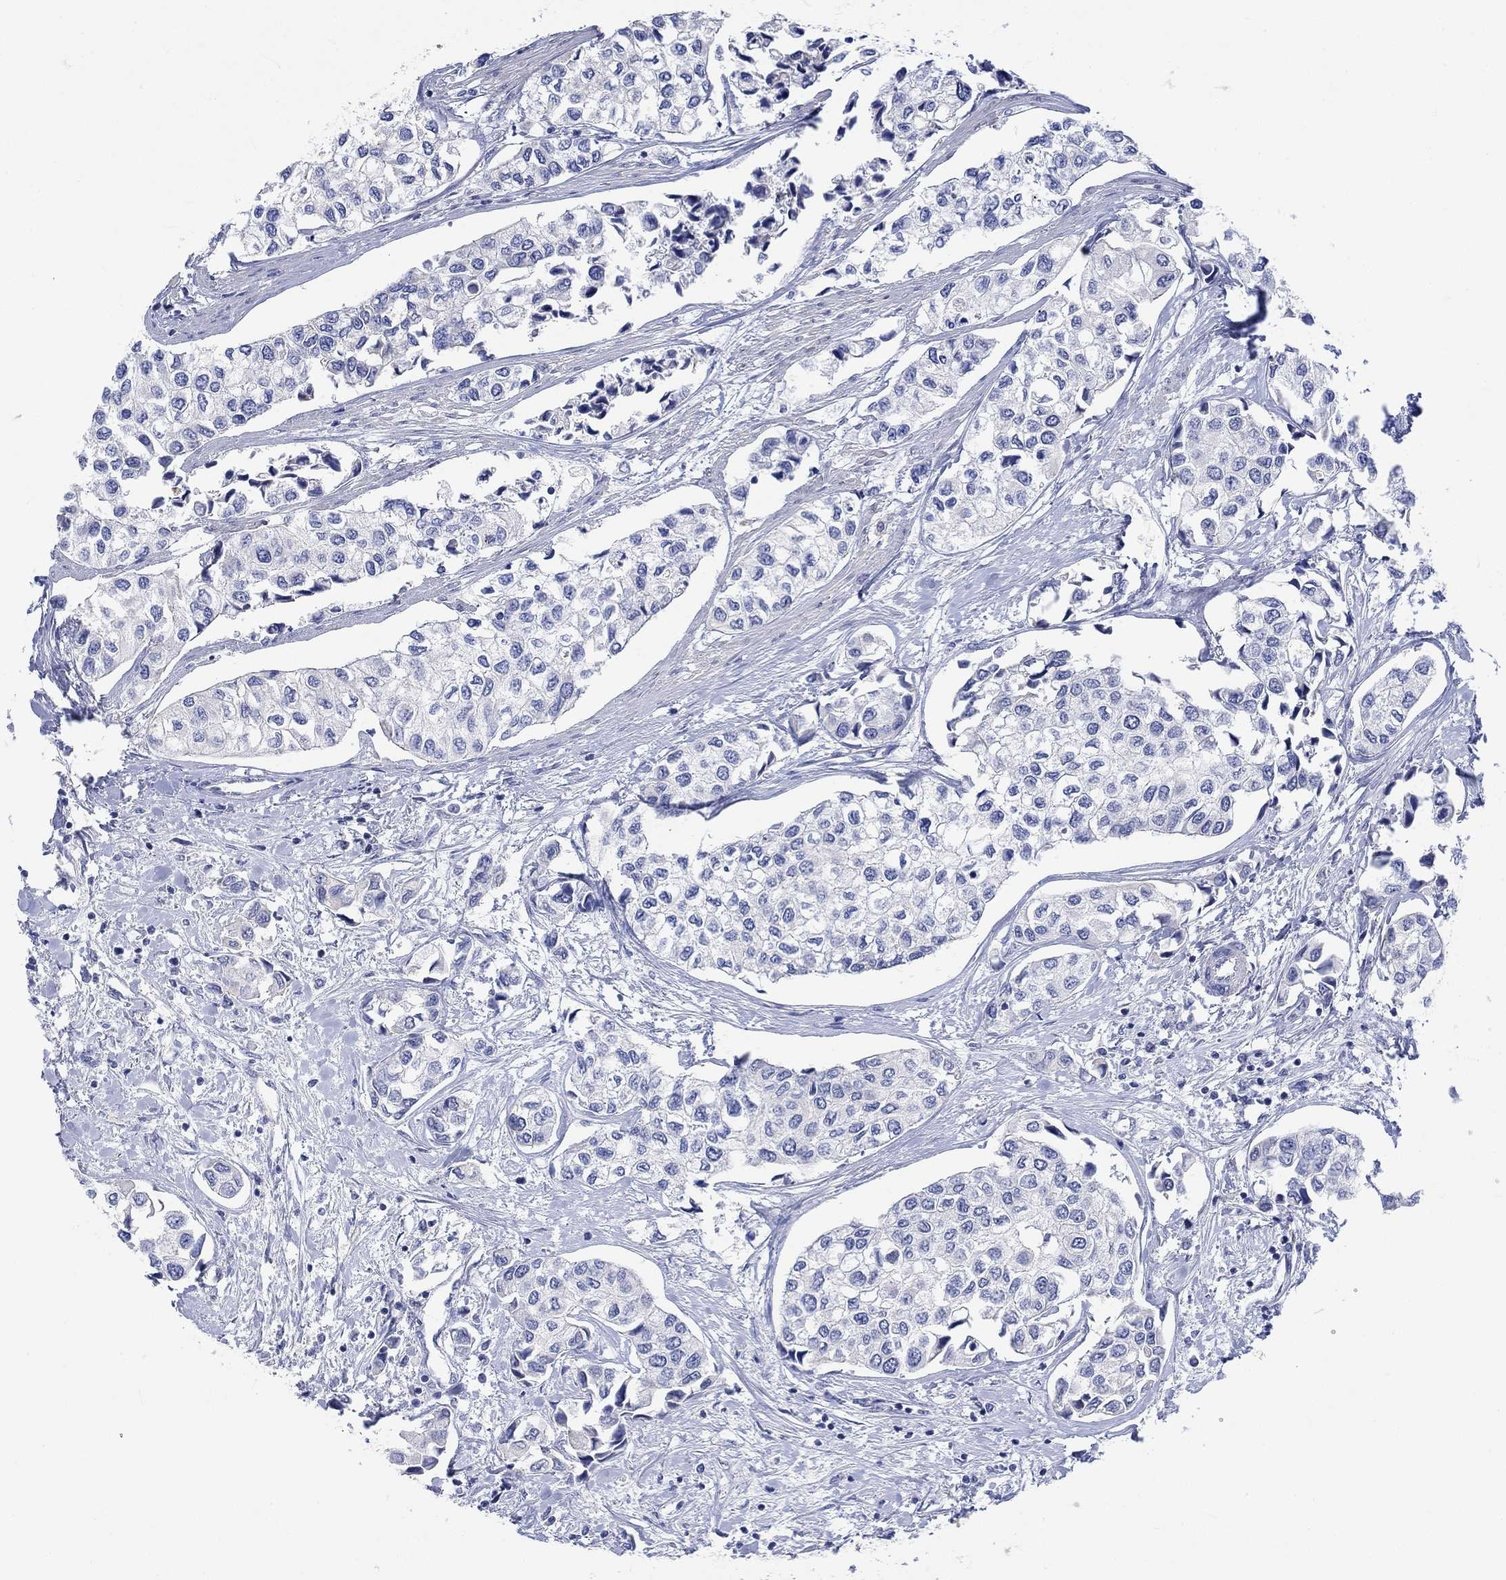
{"staining": {"intensity": "negative", "quantity": "none", "location": "none"}, "tissue": "urothelial cancer", "cell_type": "Tumor cells", "image_type": "cancer", "snomed": [{"axis": "morphology", "description": "Urothelial carcinoma, High grade"}, {"axis": "topography", "description": "Urinary bladder"}], "caption": "Immunohistochemical staining of urothelial cancer reveals no significant expression in tumor cells.", "gene": "AGRP", "patient": {"sex": "male", "age": 73}}